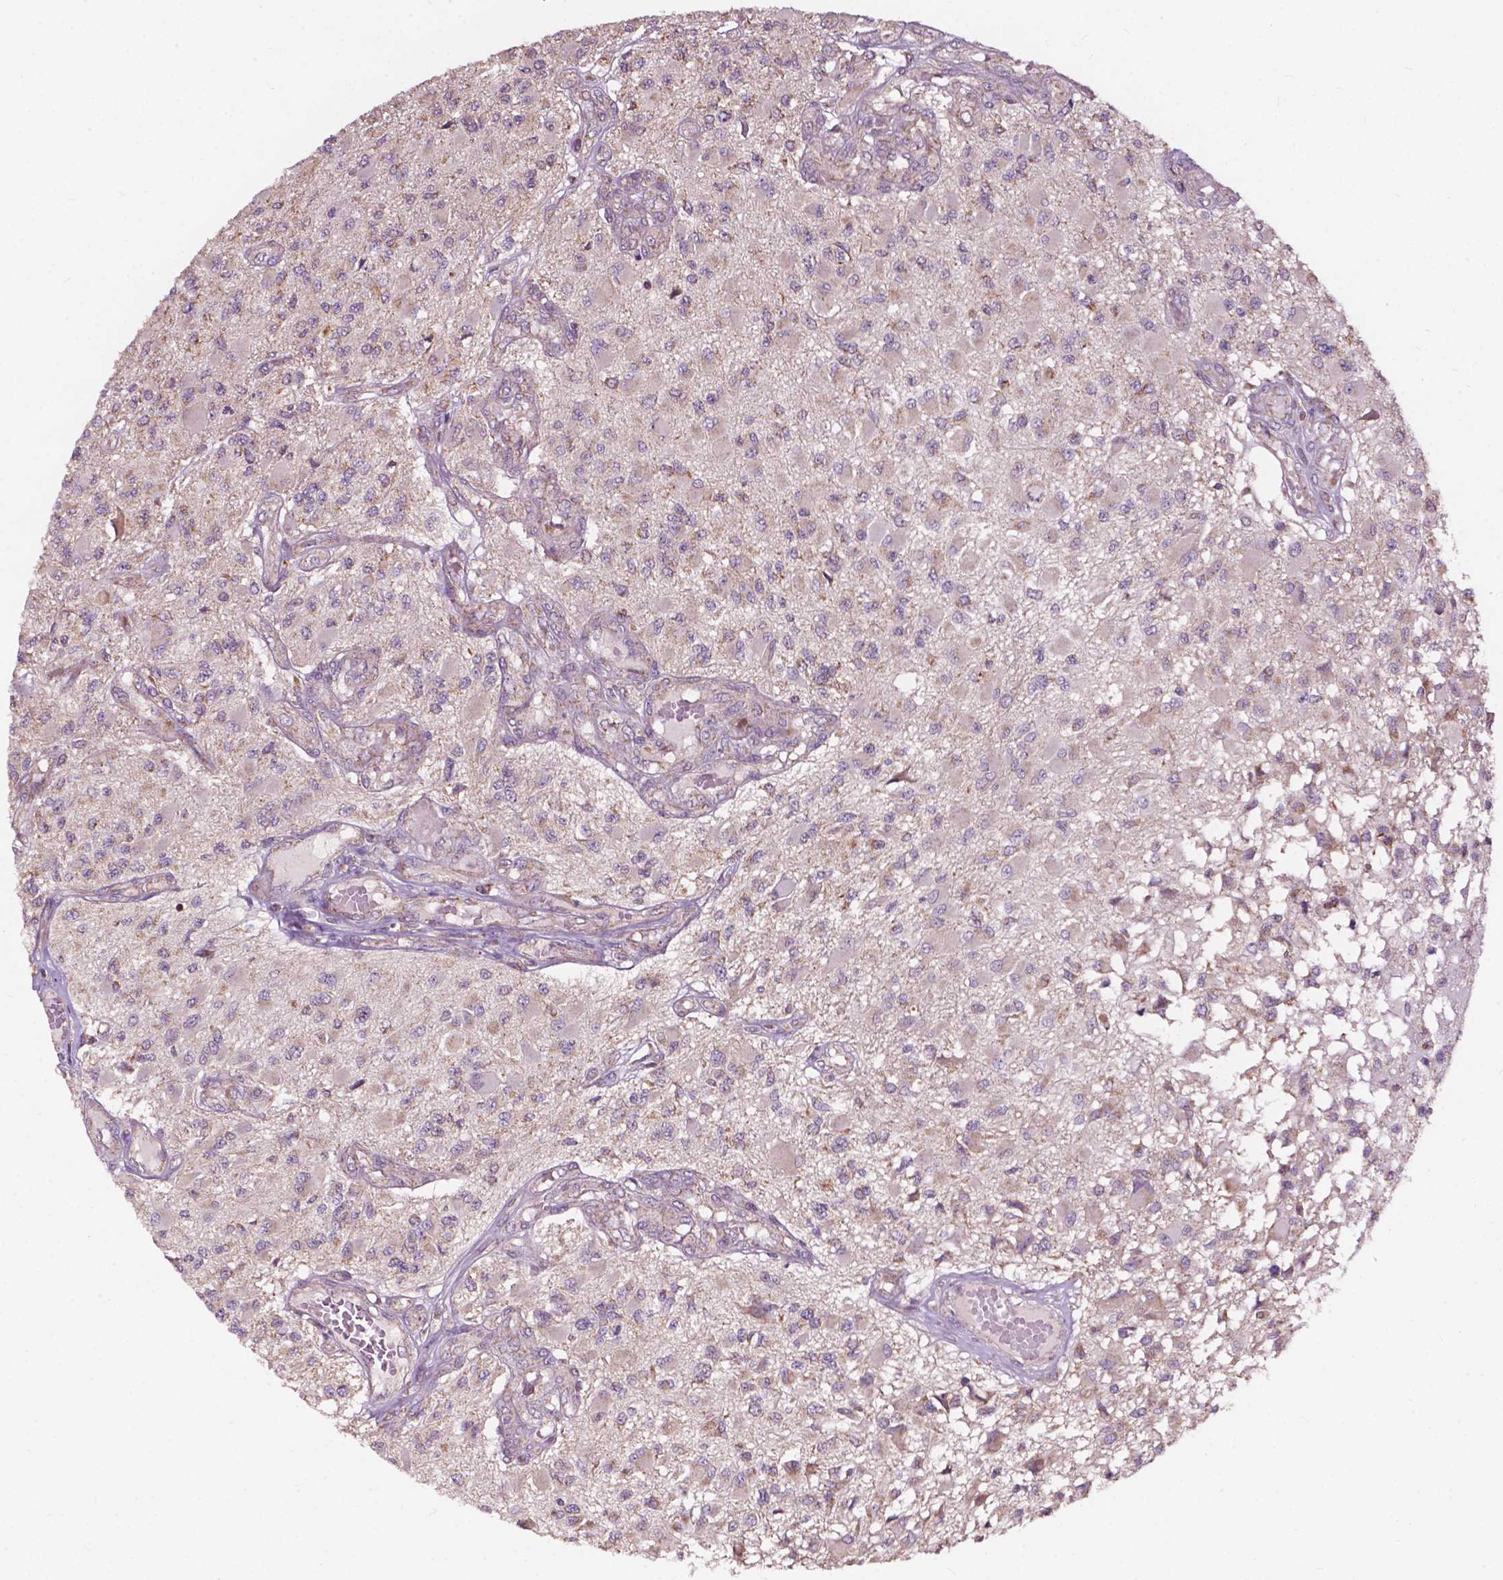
{"staining": {"intensity": "weak", "quantity": "25%-75%", "location": "cytoplasmic/membranous"}, "tissue": "glioma", "cell_type": "Tumor cells", "image_type": "cancer", "snomed": [{"axis": "morphology", "description": "Glioma, malignant, High grade"}, {"axis": "topography", "description": "Brain"}], "caption": "Immunohistochemistry (IHC) photomicrograph of neoplastic tissue: malignant high-grade glioma stained using IHC demonstrates low levels of weak protein expression localized specifically in the cytoplasmic/membranous of tumor cells, appearing as a cytoplasmic/membranous brown color.", "gene": "NDUFA10", "patient": {"sex": "female", "age": 63}}